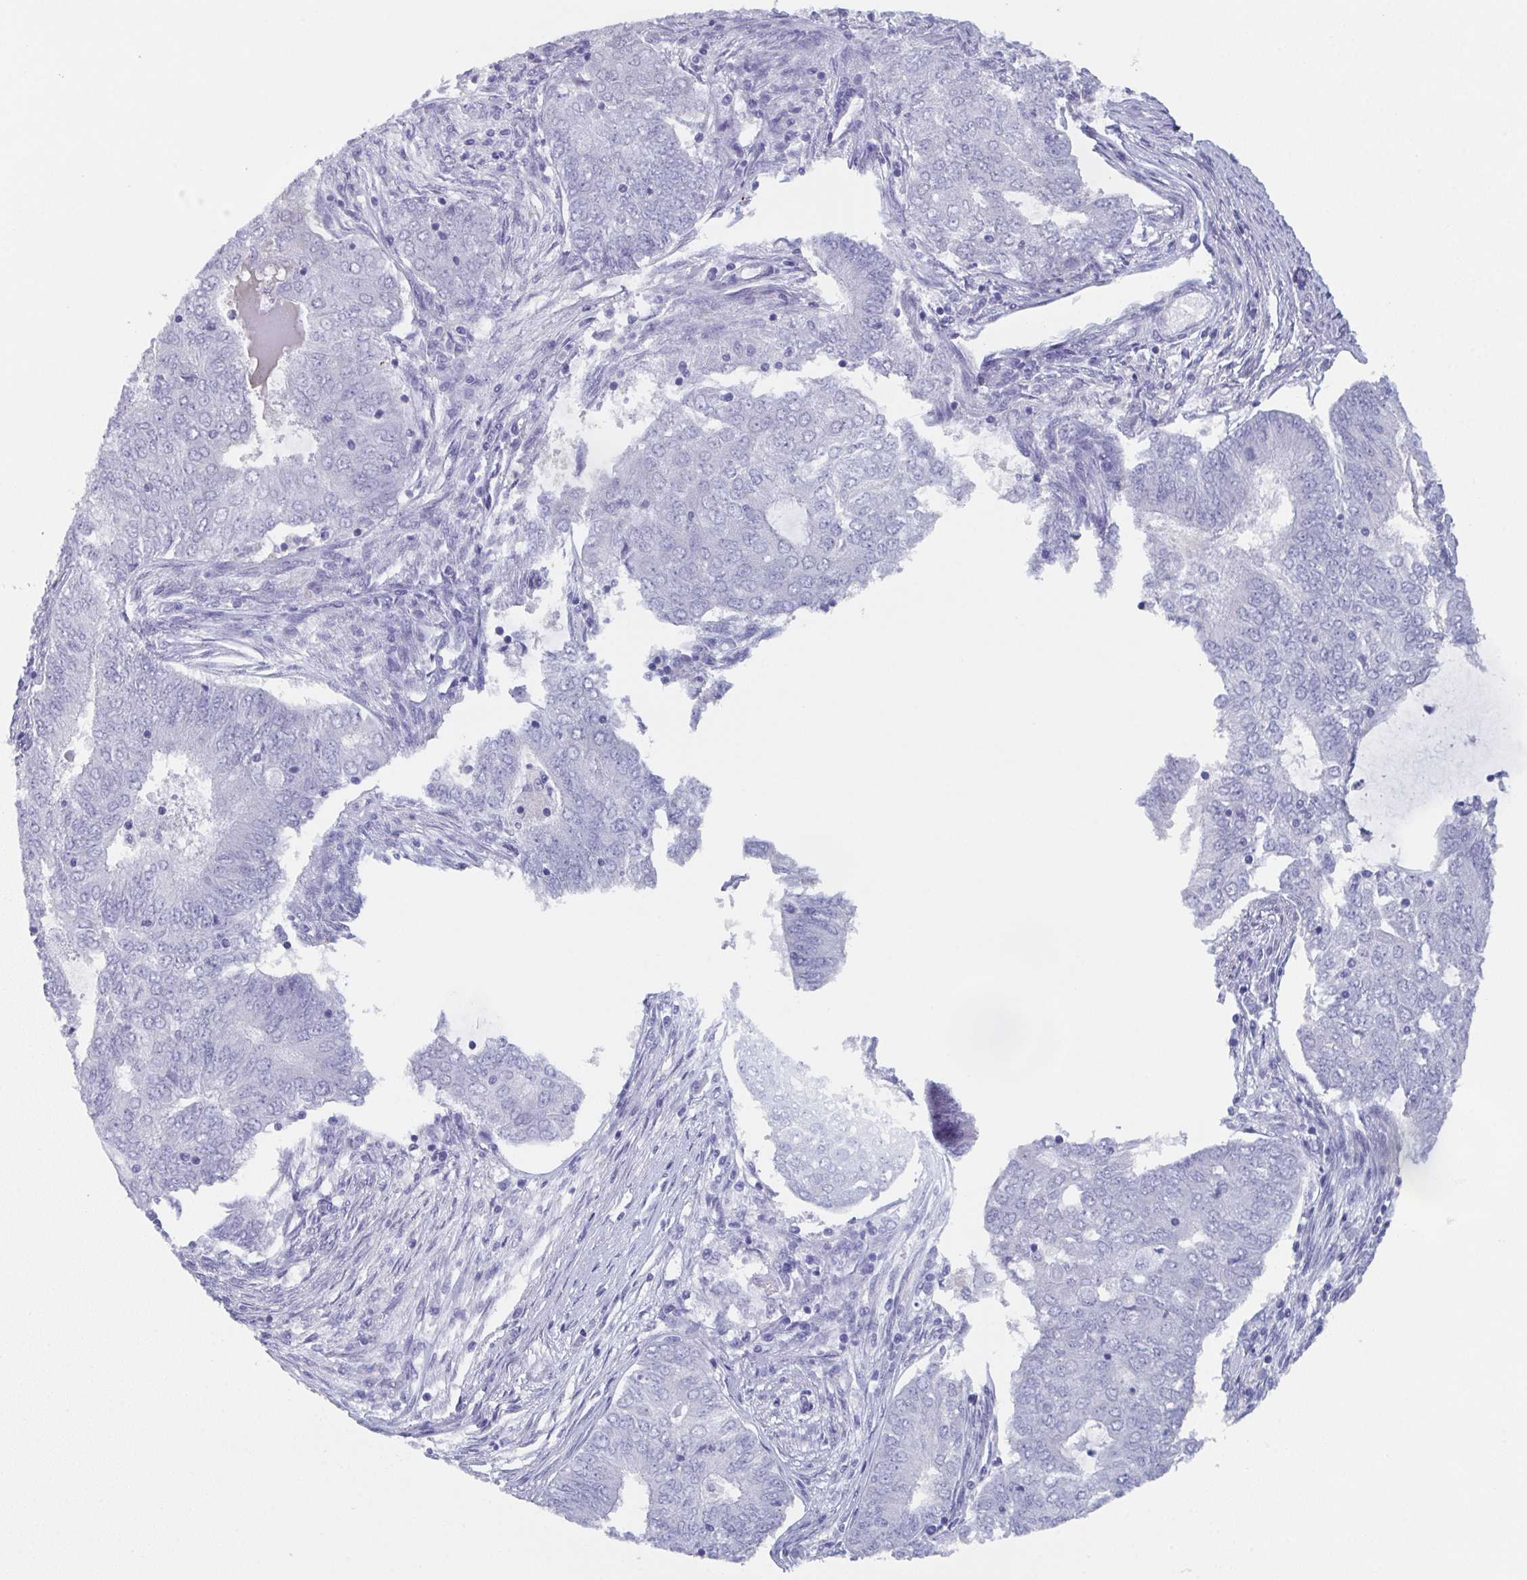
{"staining": {"intensity": "negative", "quantity": "none", "location": "none"}, "tissue": "endometrial cancer", "cell_type": "Tumor cells", "image_type": "cancer", "snomed": [{"axis": "morphology", "description": "Adenocarcinoma, NOS"}, {"axis": "topography", "description": "Endometrium"}], "caption": "The photomicrograph shows no staining of tumor cells in endometrial adenocarcinoma.", "gene": "DYDC2", "patient": {"sex": "female", "age": 62}}